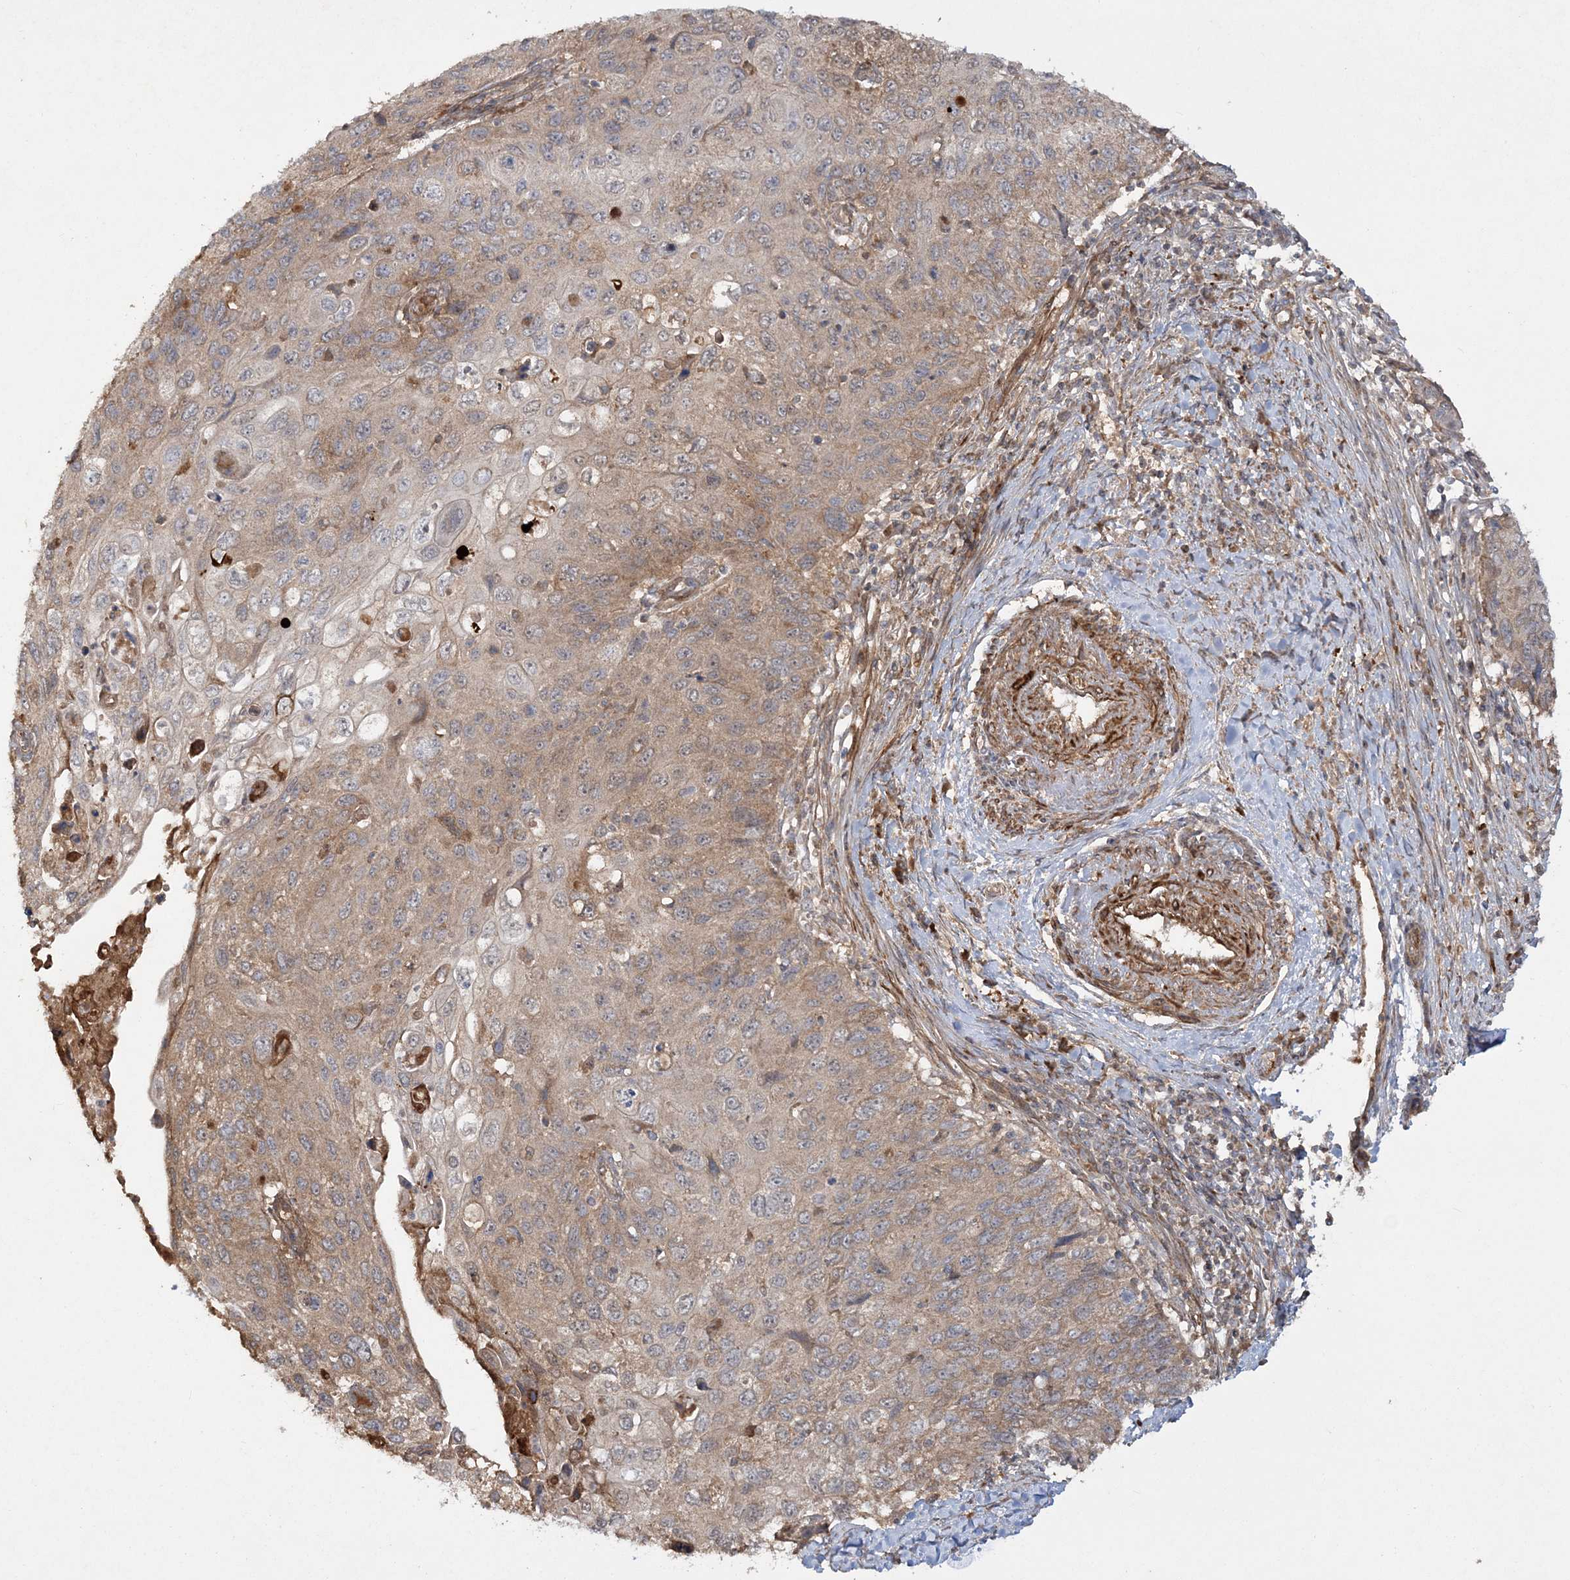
{"staining": {"intensity": "weak", "quantity": ">75%", "location": "cytoplasmic/membranous"}, "tissue": "cervical cancer", "cell_type": "Tumor cells", "image_type": "cancer", "snomed": [{"axis": "morphology", "description": "Squamous cell carcinoma, NOS"}, {"axis": "topography", "description": "Cervix"}], "caption": "The micrograph shows immunohistochemical staining of squamous cell carcinoma (cervical). There is weak cytoplasmic/membranous staining is present in approximately >75% of tumor cells.", "gene": "MOCS2", "patient": {"sex": "female", "age": 70}}